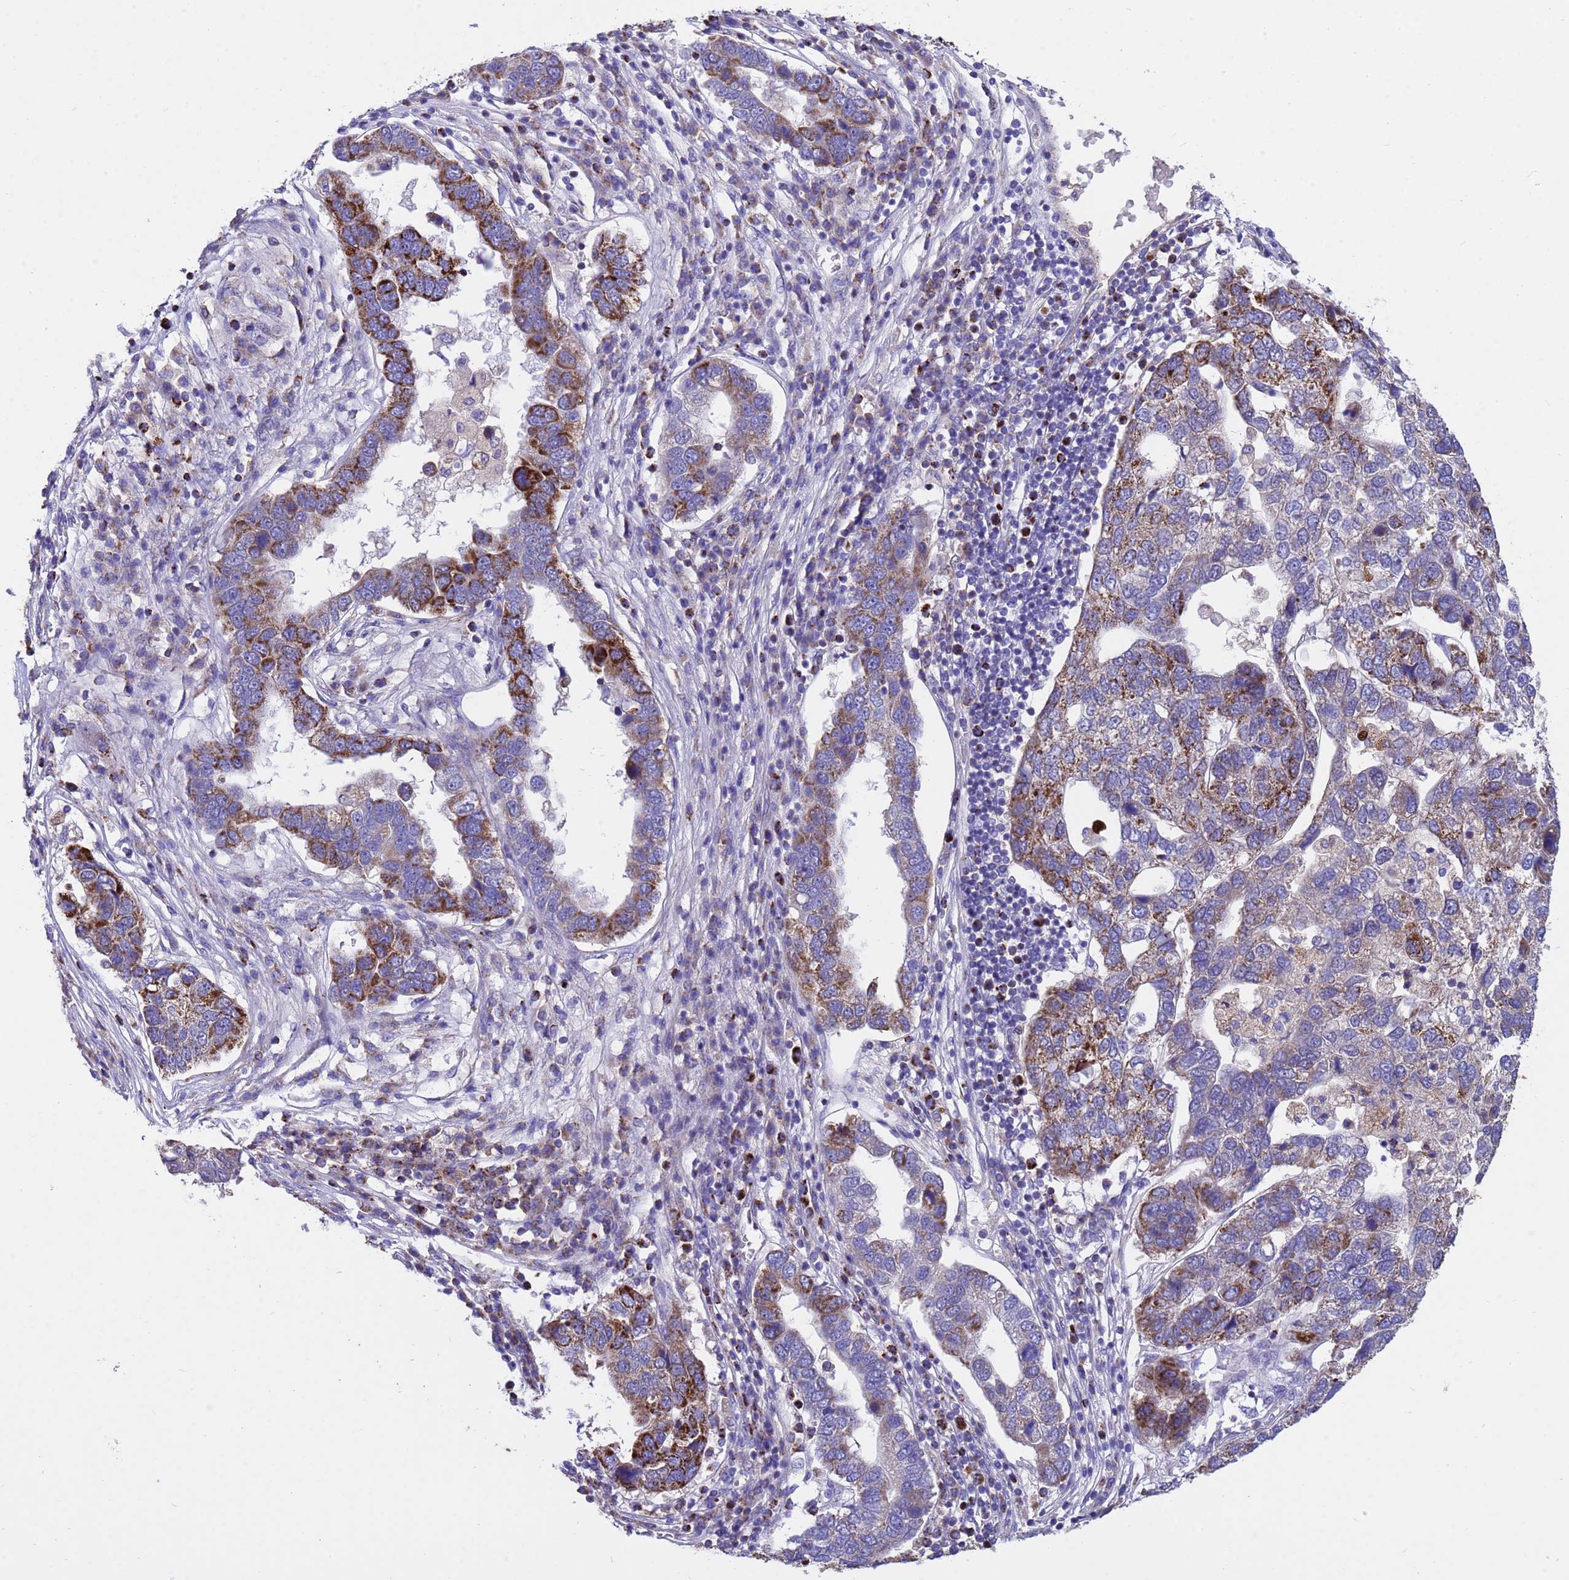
{"staining": {"intensity": "strong", "quantity": "25%-75%", "location": "cytoplasmic/membranous"}, "tissue": "pancreatic cancer", "cell_type": "Tumor cells", "image_type": "cancer", "snomed": [{"axis": "morphology", "description": "Adenocarcinoma, NOS"}, {"axis": "topography", "description": "Pancreas"}], "caption": "A brown stain shows strong cytoplasmic/membranous expression of a protein in human pancreatic cancer tumor cells.", "gene": "TUBGCP3", "patient": {"sex": "female", "age": 61}}